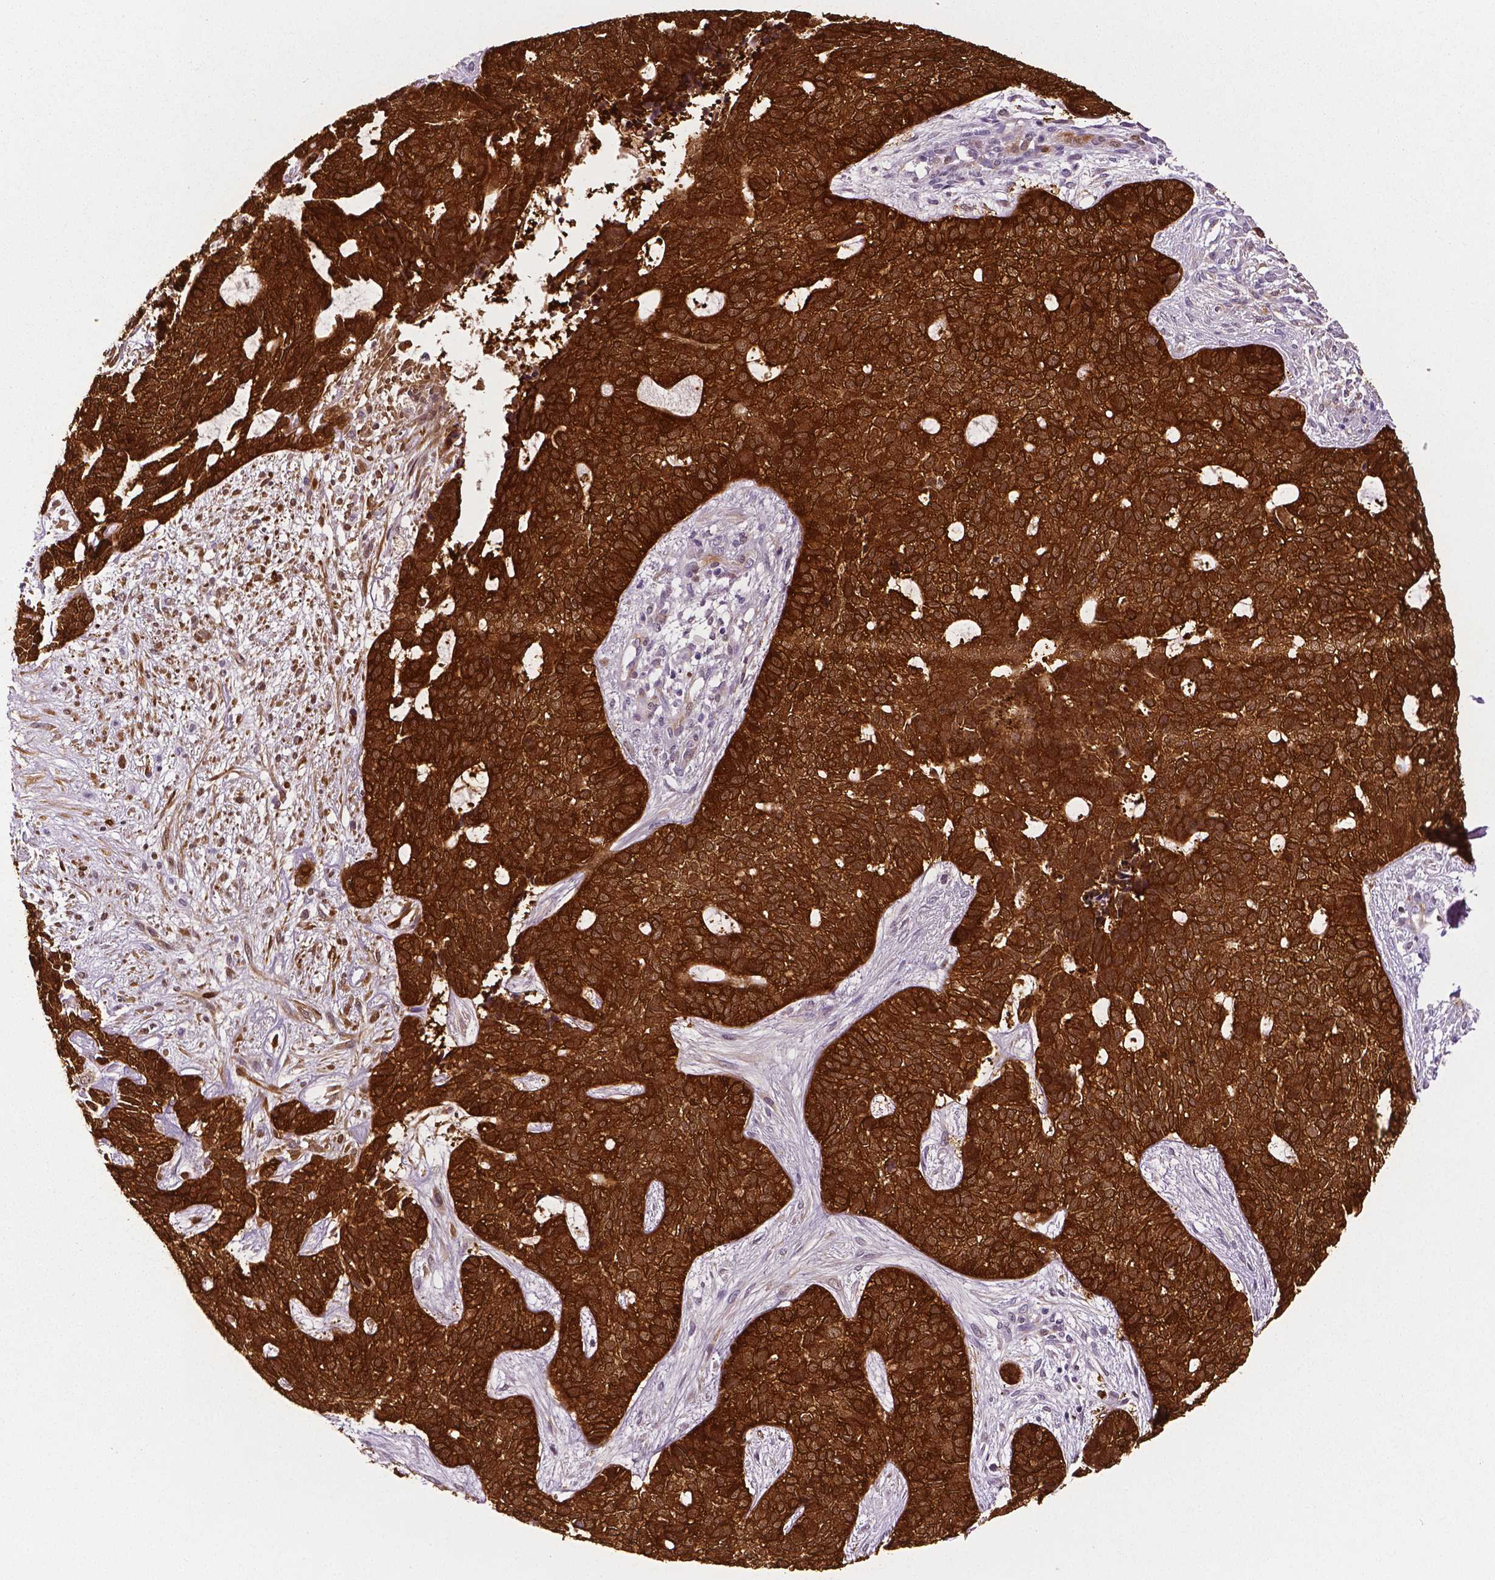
{"staining": {"intensity": "strong", "quantity": ">75%", "location": "cytoplasmic/membranous"}, "tissue": "skin cancer", "cell_type": "Tumor cells", "image_type": "cancer", "snomed": [{"axis": "morphology", "description": "Basal cell carcinoma"}, {"axis": "topography", "description": "Skin"}], "caption": "This photomicrograph reveals basal cell carcinoma (skin) stained with immunohistochemistry to label a protein in brown. The cytoplasmic/membranous of tumor cells show strong positivity for the protein. Nuclei are counter-stained blue.", "gene": "PHGDH", "patient": {"sex": "female", "age": 69}}